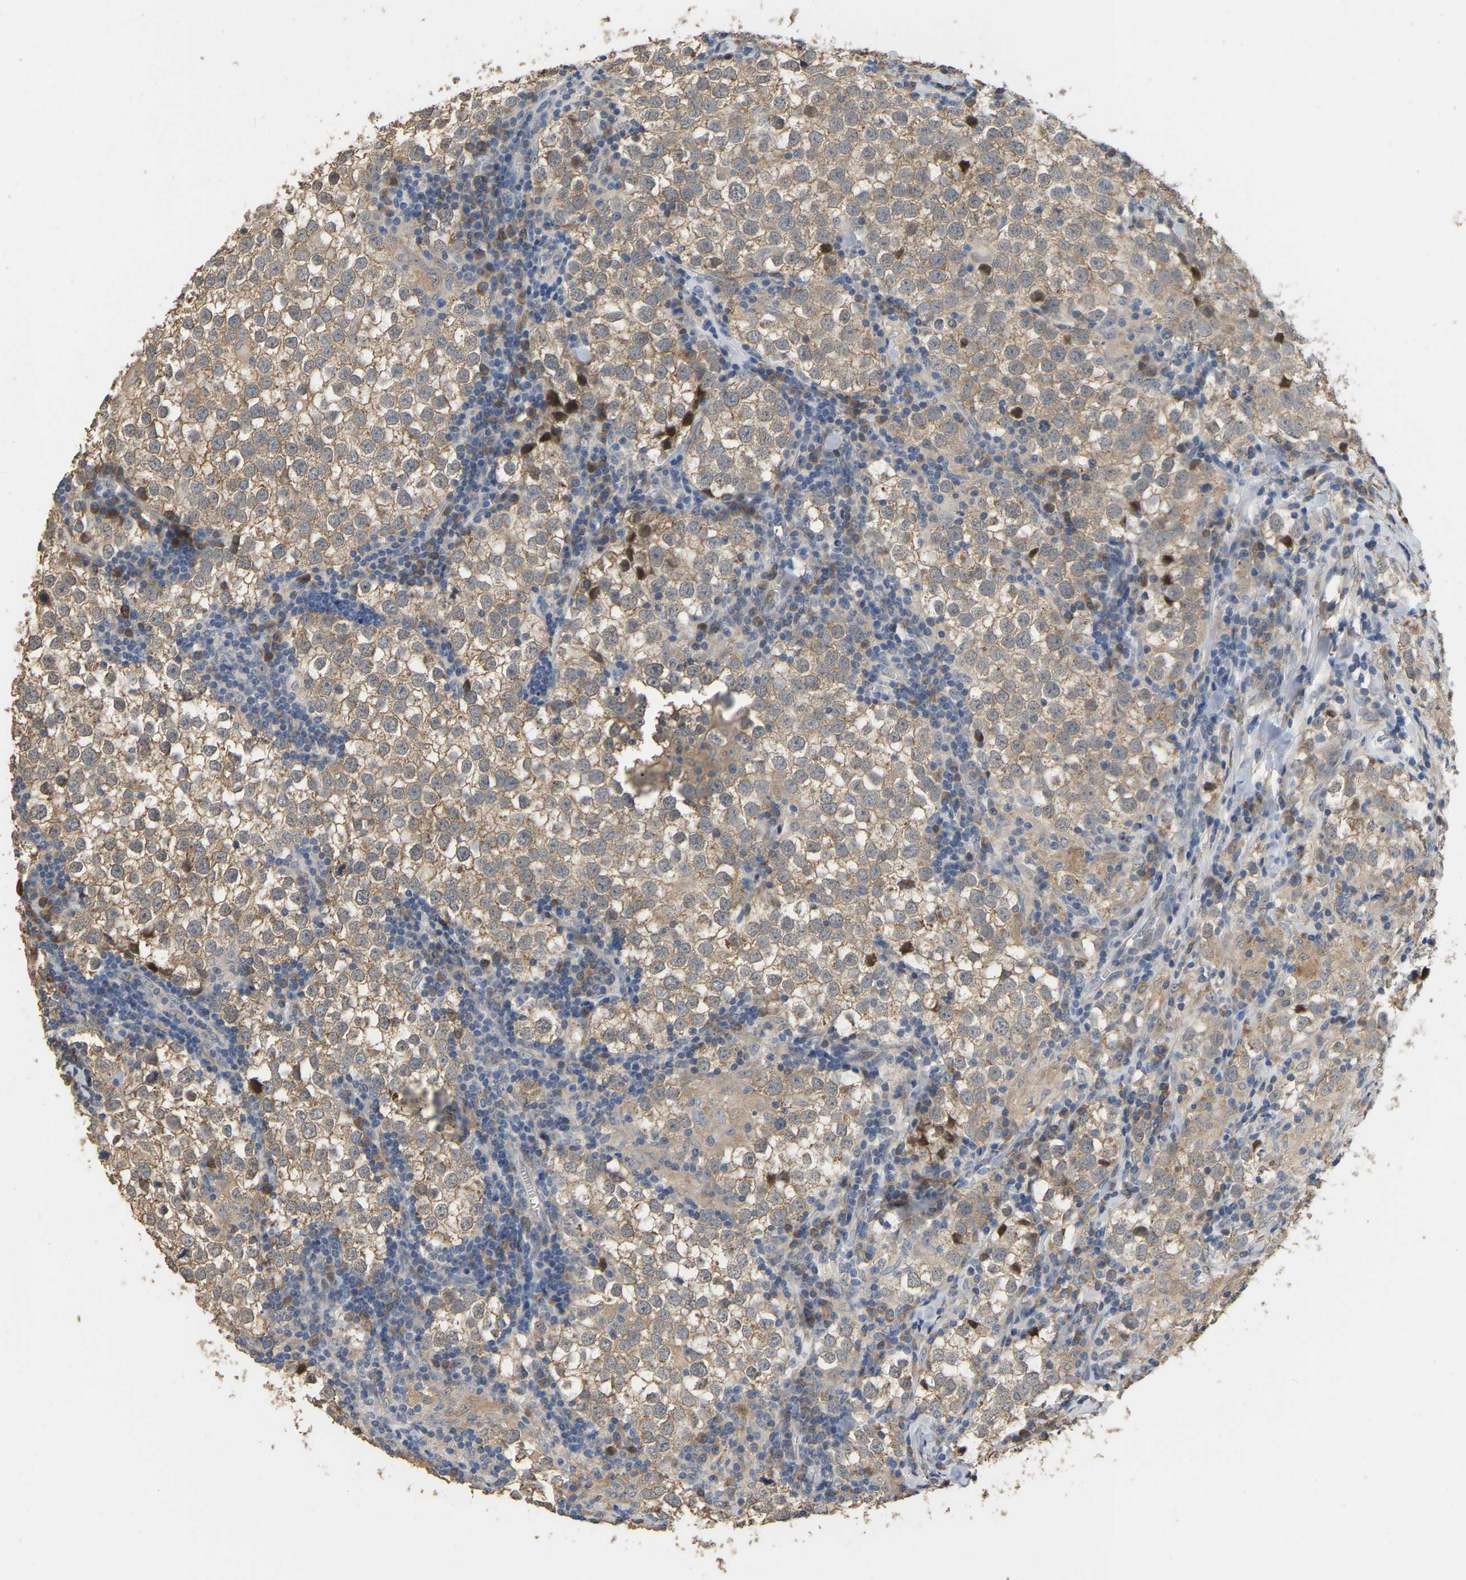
{"staining": {"intensity": "weak", "quantity": ">75%", "location": "cytoplasmic/membranous"}, "tissue": "testis cancer", "cell_type": "Tumor cells", "image_type": "cancer", "snomed": [{"axis": "morphology", "description": "Seminoma, NOS"}, {"axis": "morphology", "description": "Carcinoma, Embryonal, NOS"}, {"axis": "topography", "description": "Testis"}], "caption": "Tumor cells reveal low levels of weak cytoplasmic/membranous staining in about >75% of cells in human embryonal carcinoma (testis).", "gene": "NCS1", "patient": {"sex": "male", "age": 36}}